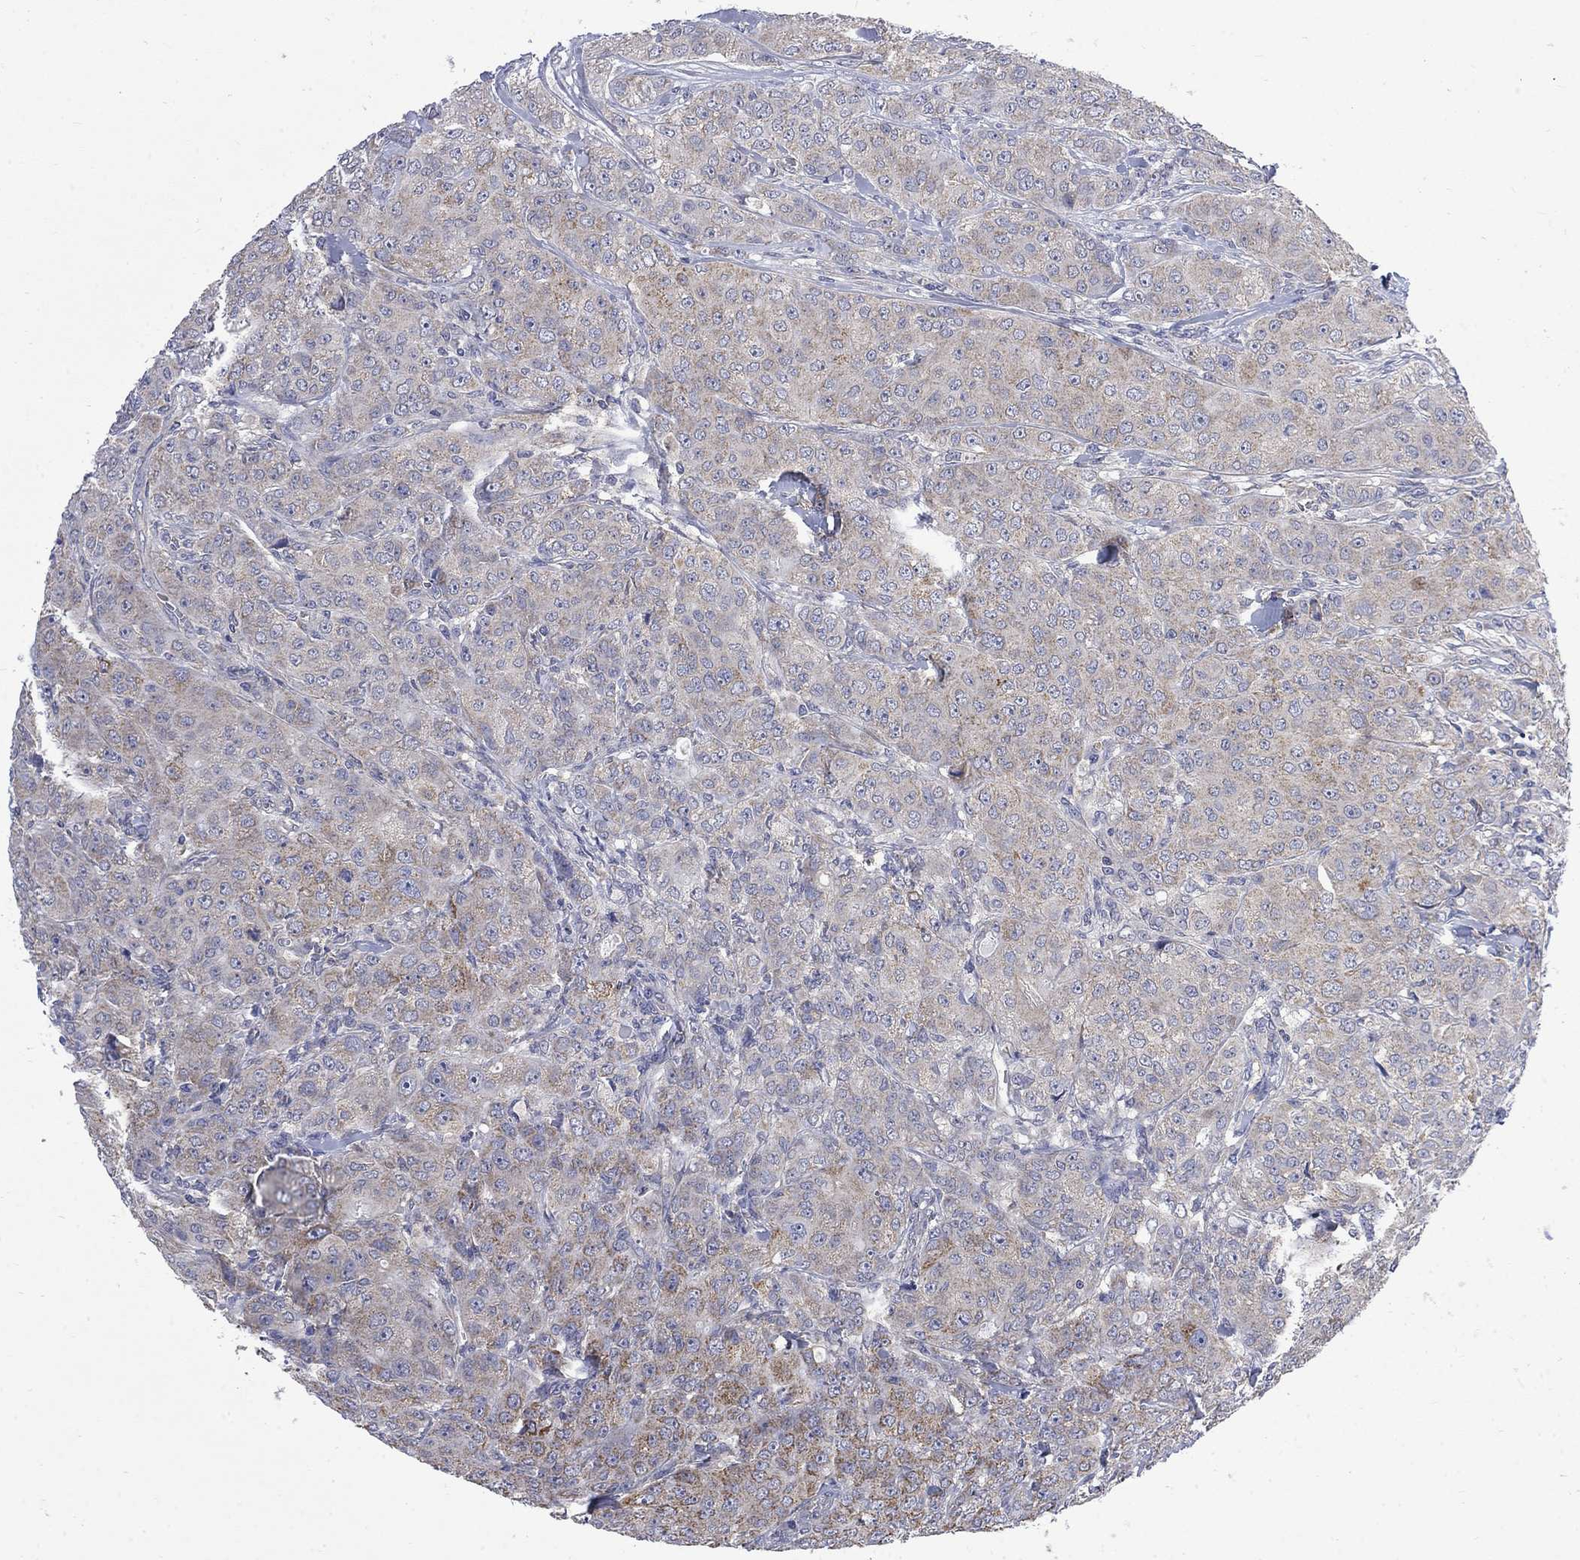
{"staining": {"intensity": "moderate", "quantity": "25%-75%", "location": "cytoplasmic/membranous"}, "tissue": "breast cancer", "cell_type": "Tumor cells", "image_type": "cancer", "snomed": [{"axis": "morphology", "description": "Duct carcinoma"}, {"axis": "topography", "description": "Breast"}], "caption": "DAB (3,3'-diaminobenzidine) immunohistochemical staining of intraductal carcinoma (breast) demonstrates moderate cytoplasmic/membranous protein staining in about 25%-75% of tumor cells.", "gene": "HSPA12A", "patient": {"sex": "female", "age": 43}}